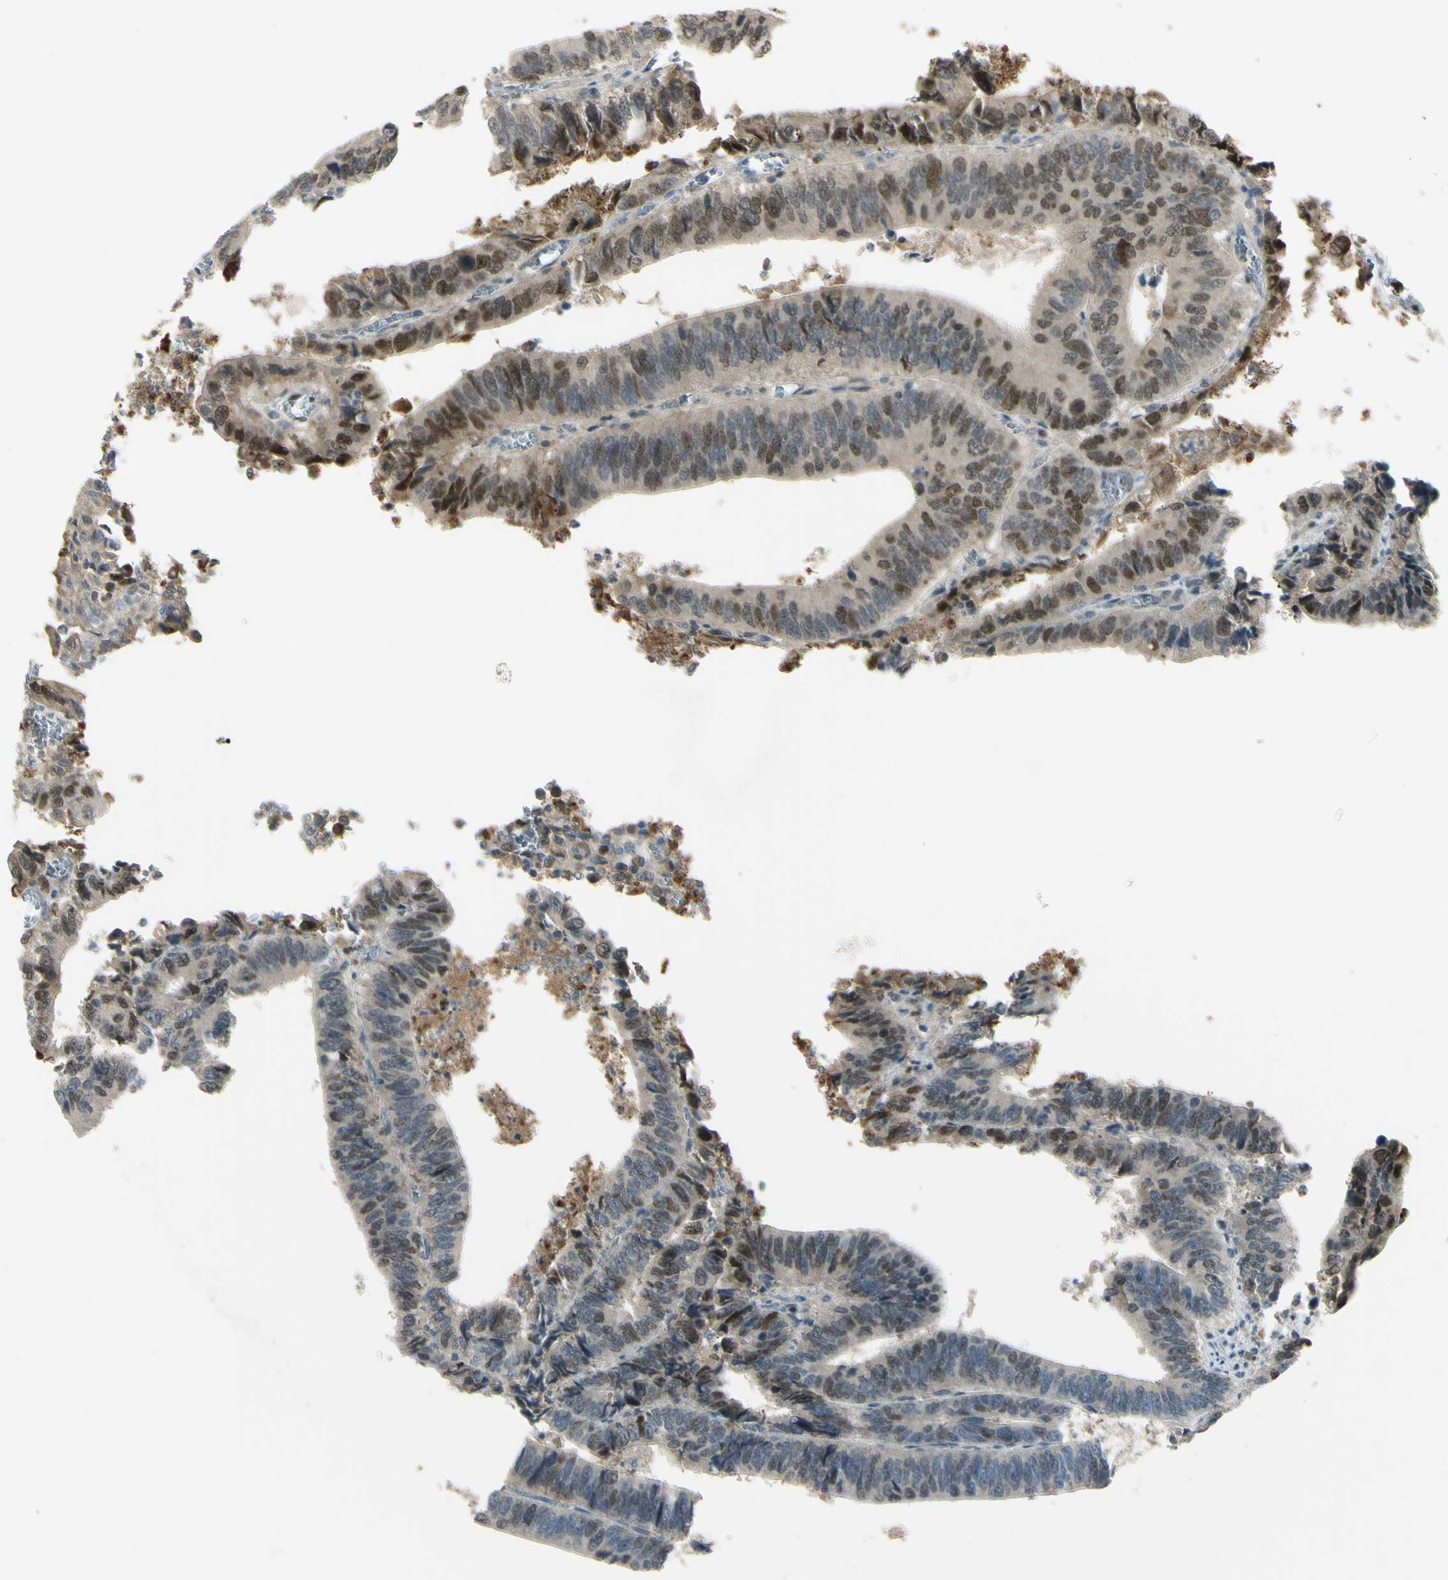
{"staining": {"intensity": "strong", "quantity": "25%-75%", "location": "nuclear"}, "tissue": "colorectal cancer", "cell_type": "Tumor cells", "image_type": "cancer", "snomed": [{"axis": "morphology", "description": "Adenocarcinoma, NOS"}, {"axis": "topography", "description": "Colon"}], "caption": "Brown immunohistochemical staining in adenocarcinoma (colorectal) shows strong nuclear positivity in about 25%-75% of tumor cells.", "gene": "RAD18", "patient": {"sex": "male", "age": 72}}